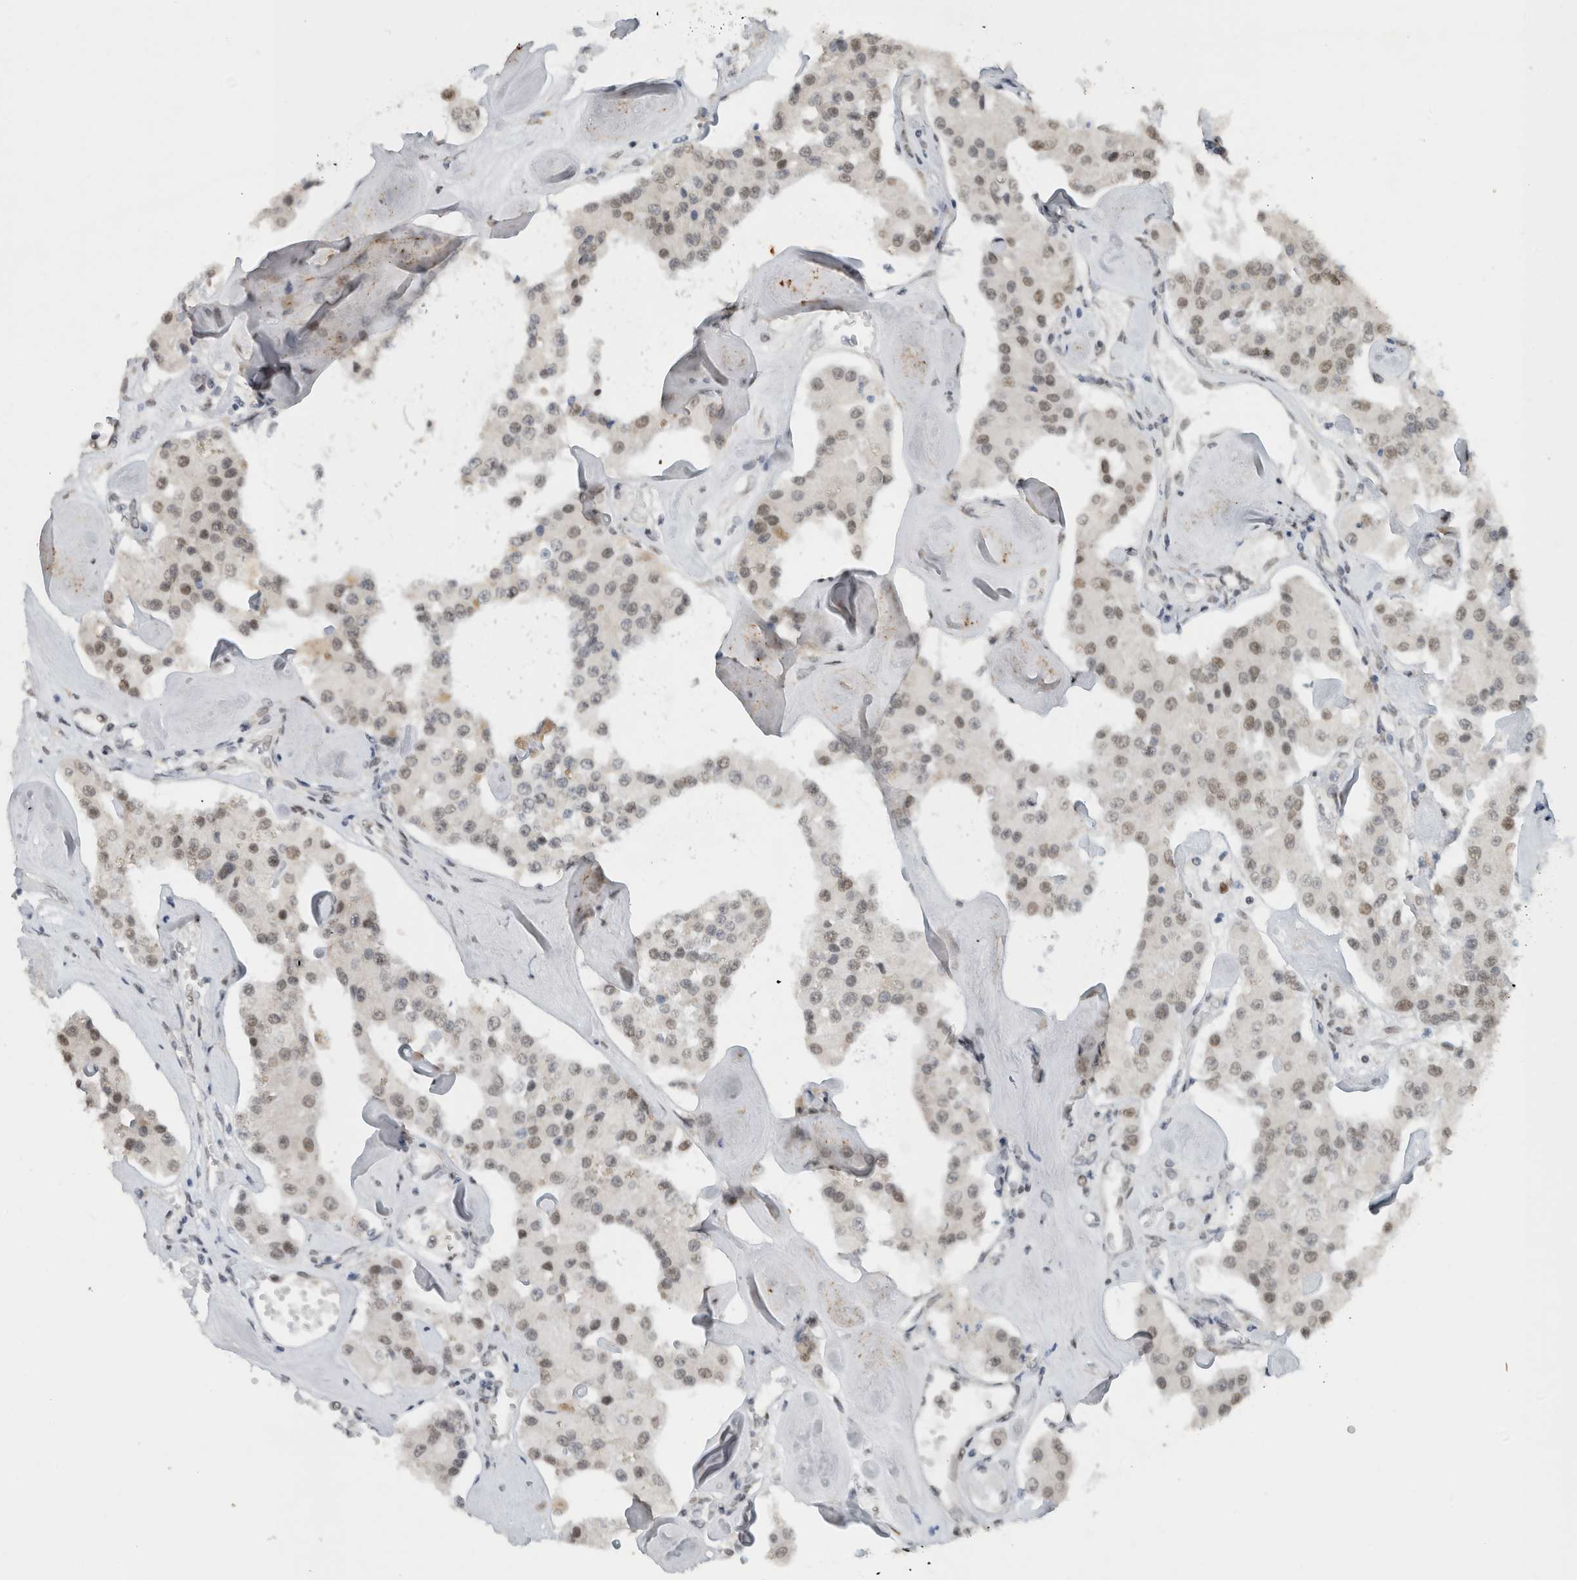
{"staining": {"intensity": "weak", "quantity": ">75%", "location": "nuclear"}, "tissue": "carcinoid", "cell_type": "Tumor cells", "image_type": "cancer", "snomed": [{"axis": "morphology", "description": "Carcinoid, malignant, NOS"}, {"axis": "topography", "description": "Pancreas"}], "caption": "The immunohistochemical stain highlights weak nuclear positivity in tumor cells of carcinoid tissue. (Brightfield microscopy of DAB IHC at high magnification).", "gene": "HNRNPR", "patient": {"sex": "male", "age": 41}}